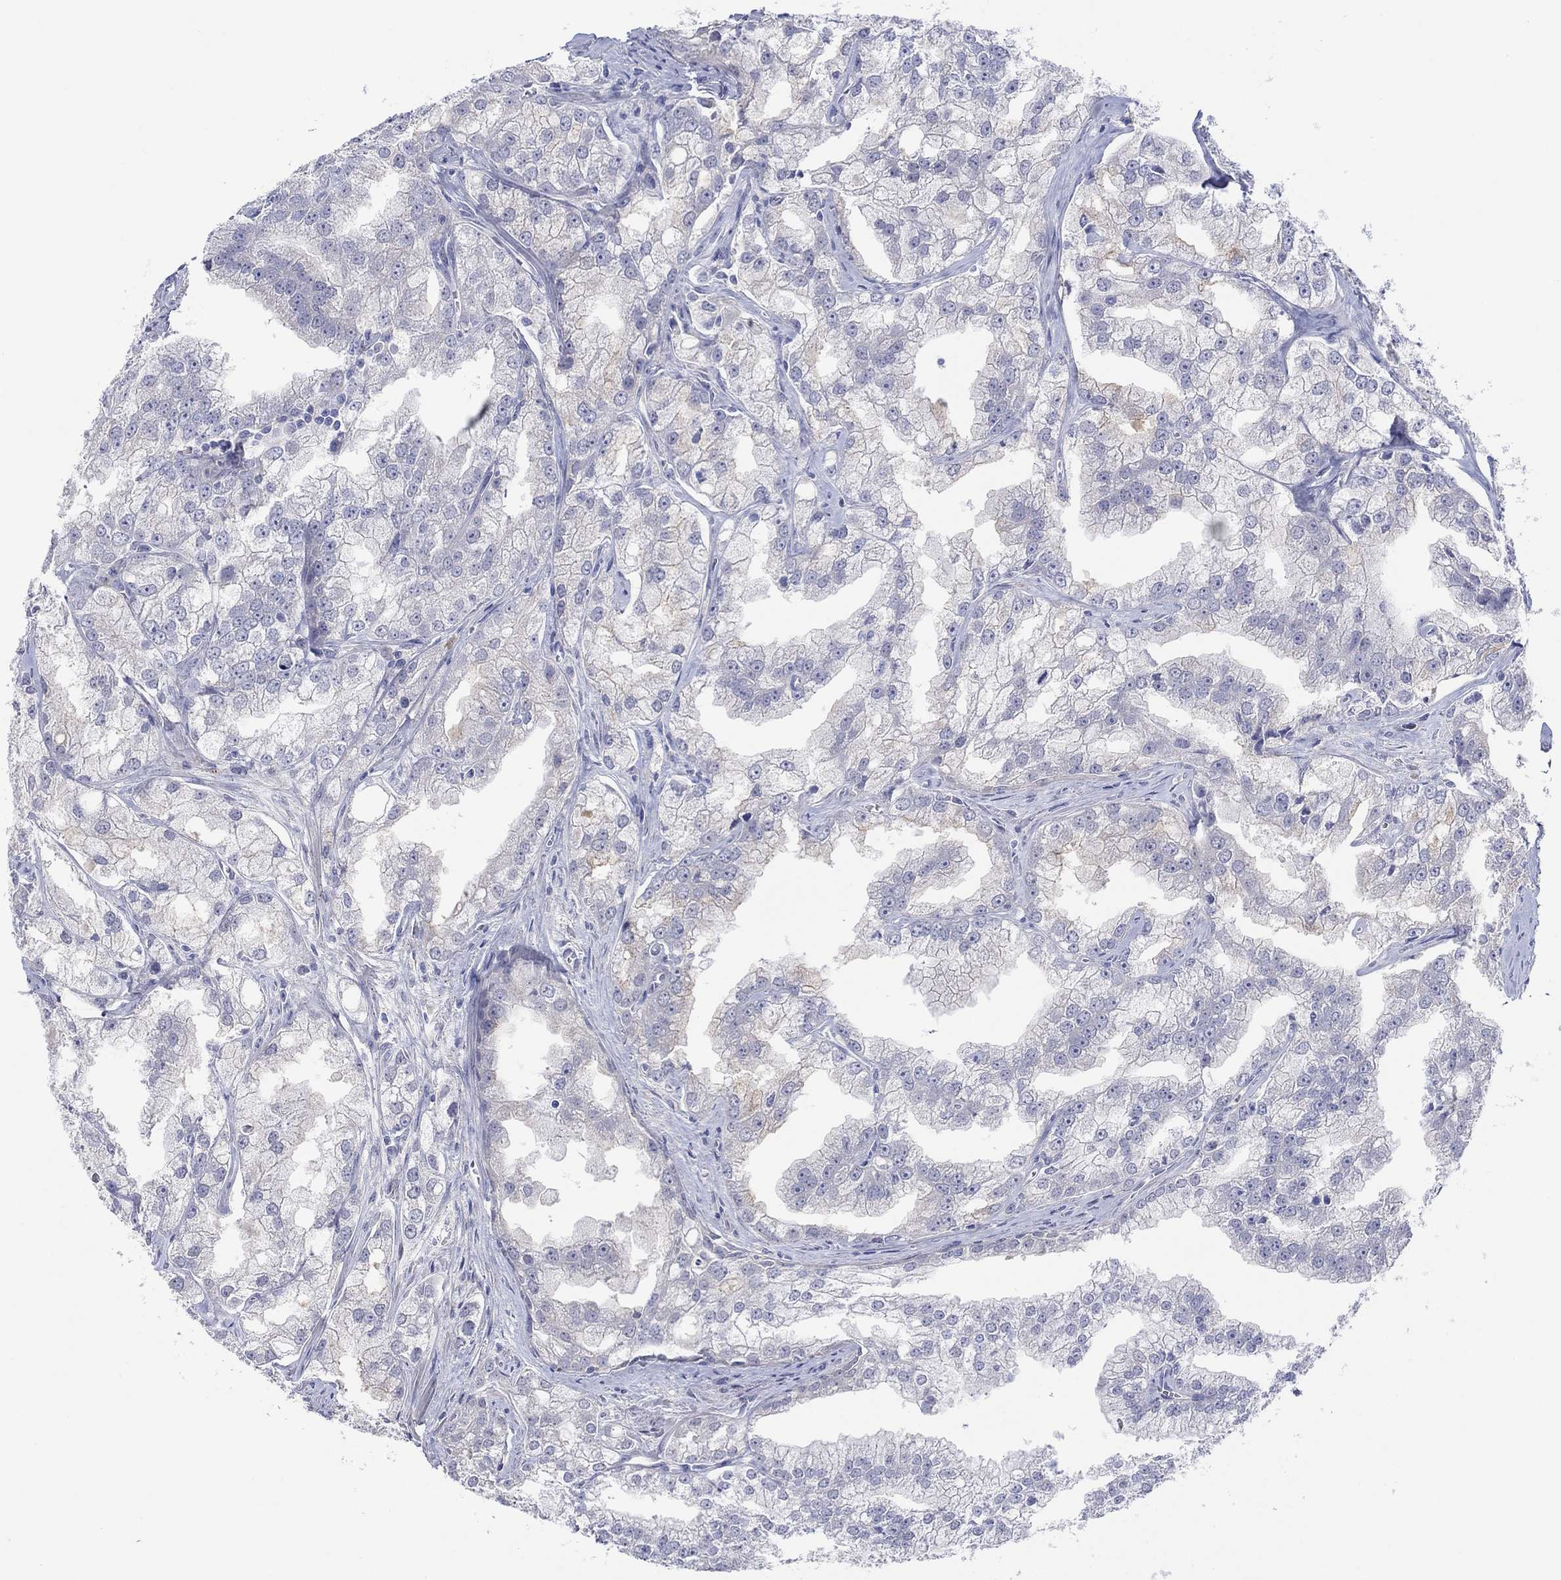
{"staining": {"intensity": "negative", "quantity": "none", "location": "none"}, "tissue": "prostate cancer", "cell_type": "Tumor cells", "image_type": "cancer", "snomed": [{"axis": "morphology", "description": "Adenocarcinoma, NOS"}, {"axis": "topography", "description": "Prostate"}], "caption": "This is an immunohistochemistry histopathology image of human prostate cancer. There is no expression in tumor cells.", "gene": "HDC", "patient": {"sex": "male", "age": 70}}